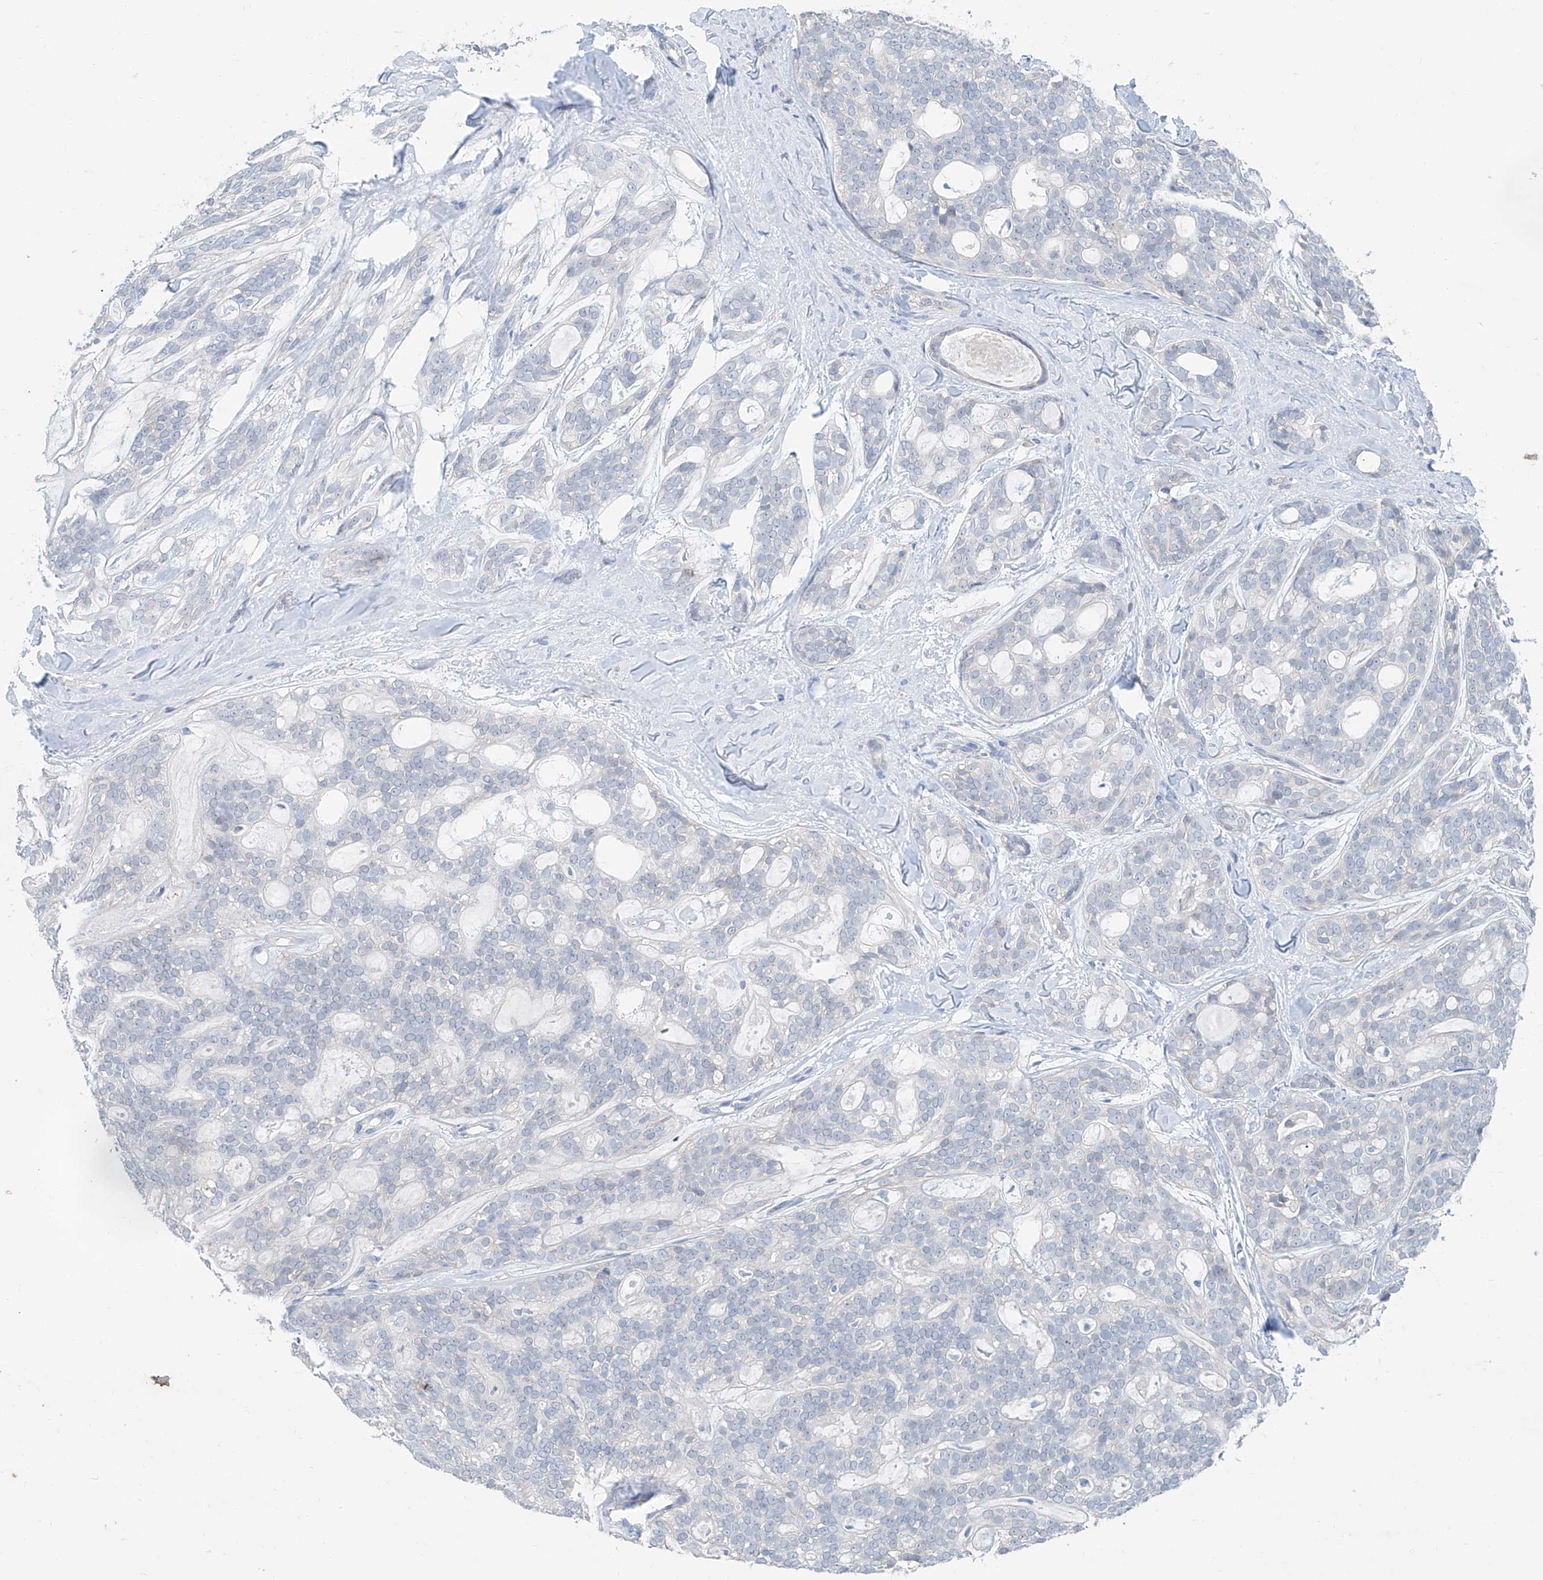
{"staining": {"intensity": "negative", "quantity": "none", "location": "none"}, "tissue": "head and neck cancer", "cell_type": "Tumor cells", "image_type": "cancer", "snomed": [{"axis": "morphology", "description": "Adenocarcinoma, NOS"}, {"axis": "topography", "description": "Head-Neck"}], "caption": "IHC of adenocarcinoma (head and neck) demonstrates no positivity in tumor cells.", "gene": "ANKRD34A", "patient": {"sex": "male", "age": 66}}